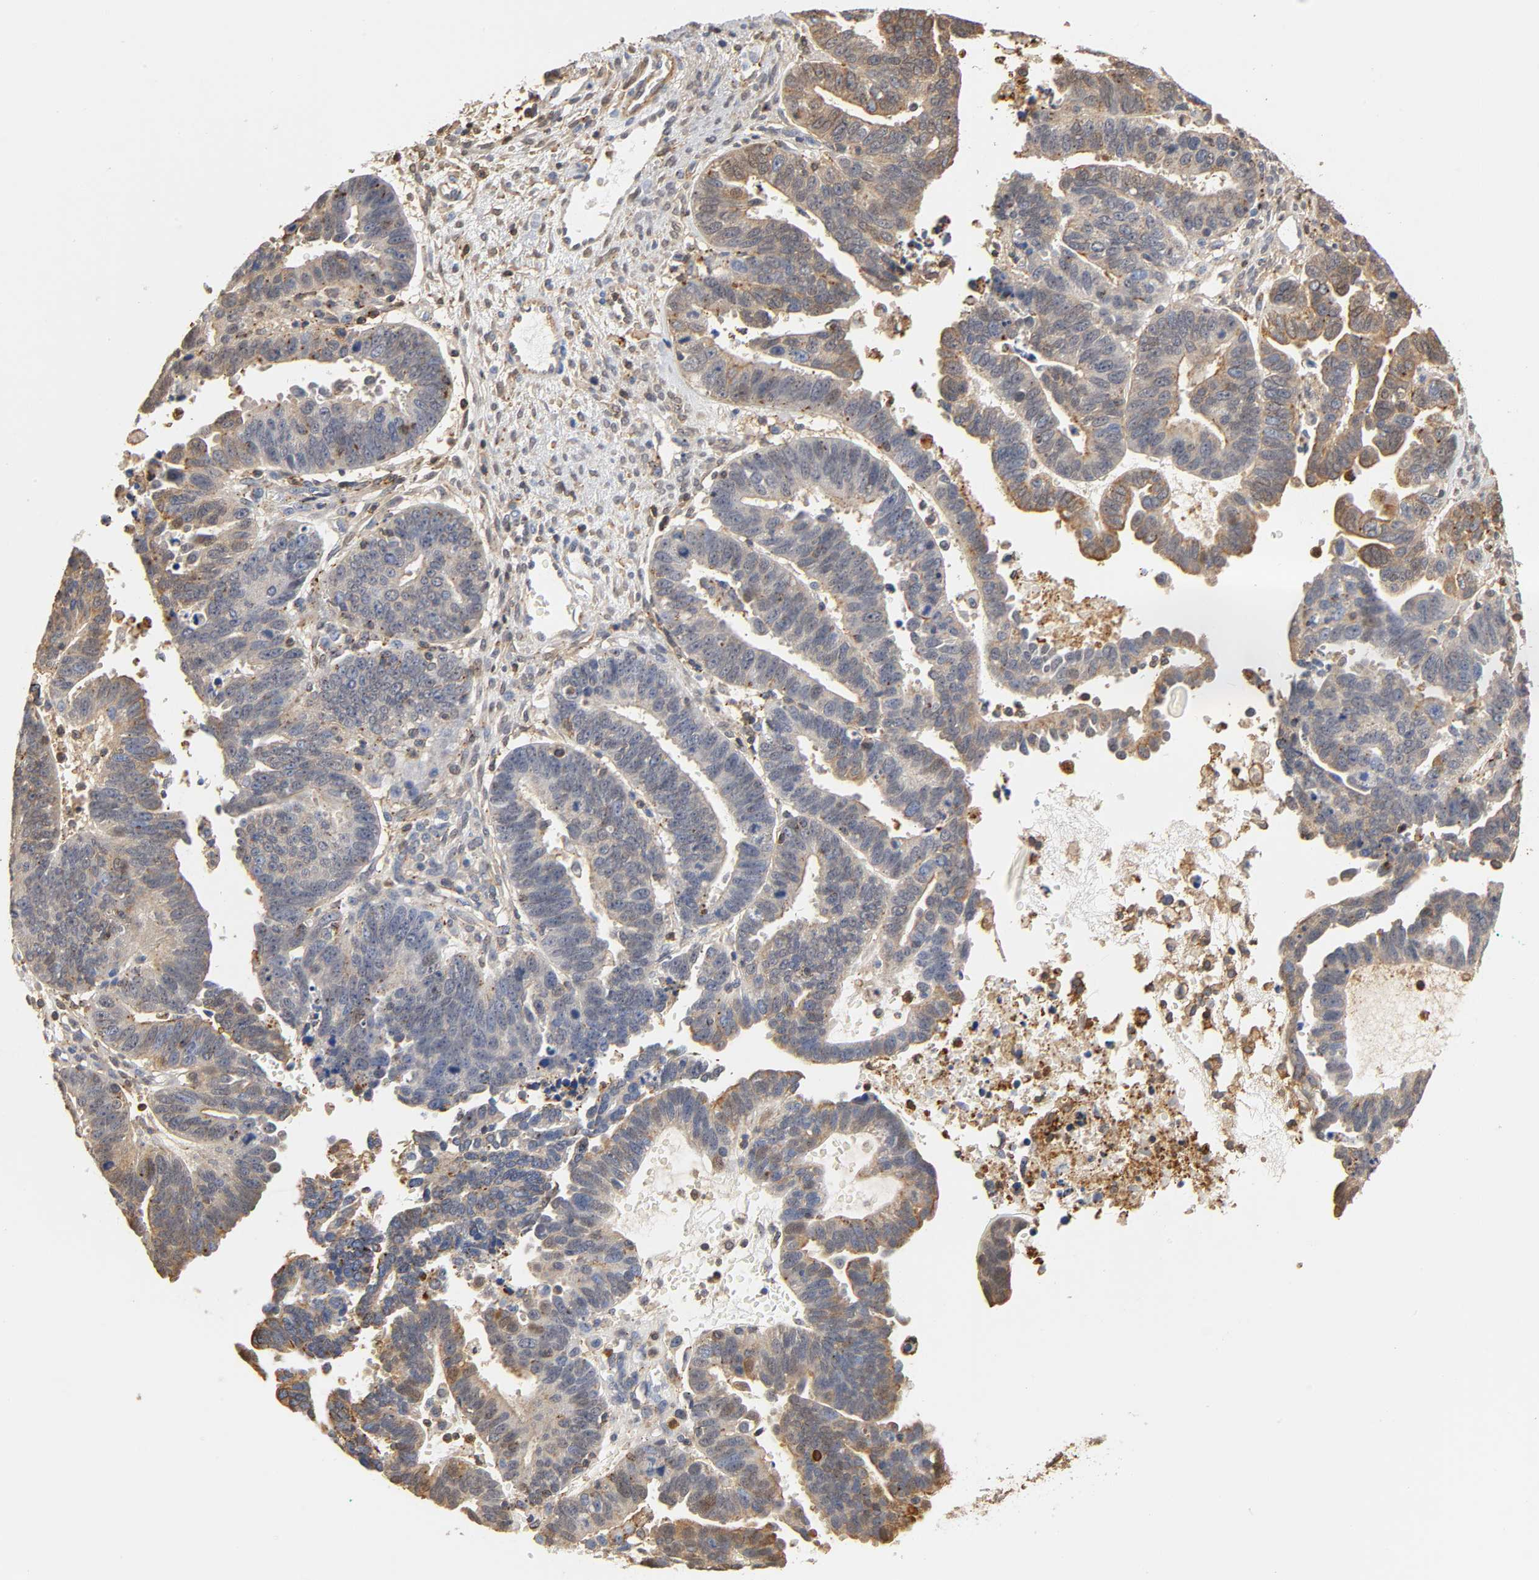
{"staining": {"intensity": "moderate", "quantity": "<25%", "location": "cytoplasmic/membranous"}, "tissue": "ovarian cancer", "cell_type": "Tumor cells", "image_type": "cancer", "snomed": [{"axis": "morphology", "description": "Carcinoma, endometroid"}, {"axis": "morphology", "description": "Cystadenocarcinoma, serous, NOS"}, {"axis": "topography", "description": "Ovary"}], "caption": "Serous cystadenocarcinoma (ovarian) stained with IHC shows moderate cytoplasmic/membranous positivity in about <25% of tumor cells.", "gene": "ANXA11", "patient": {"sex": "female", "age": 45}}